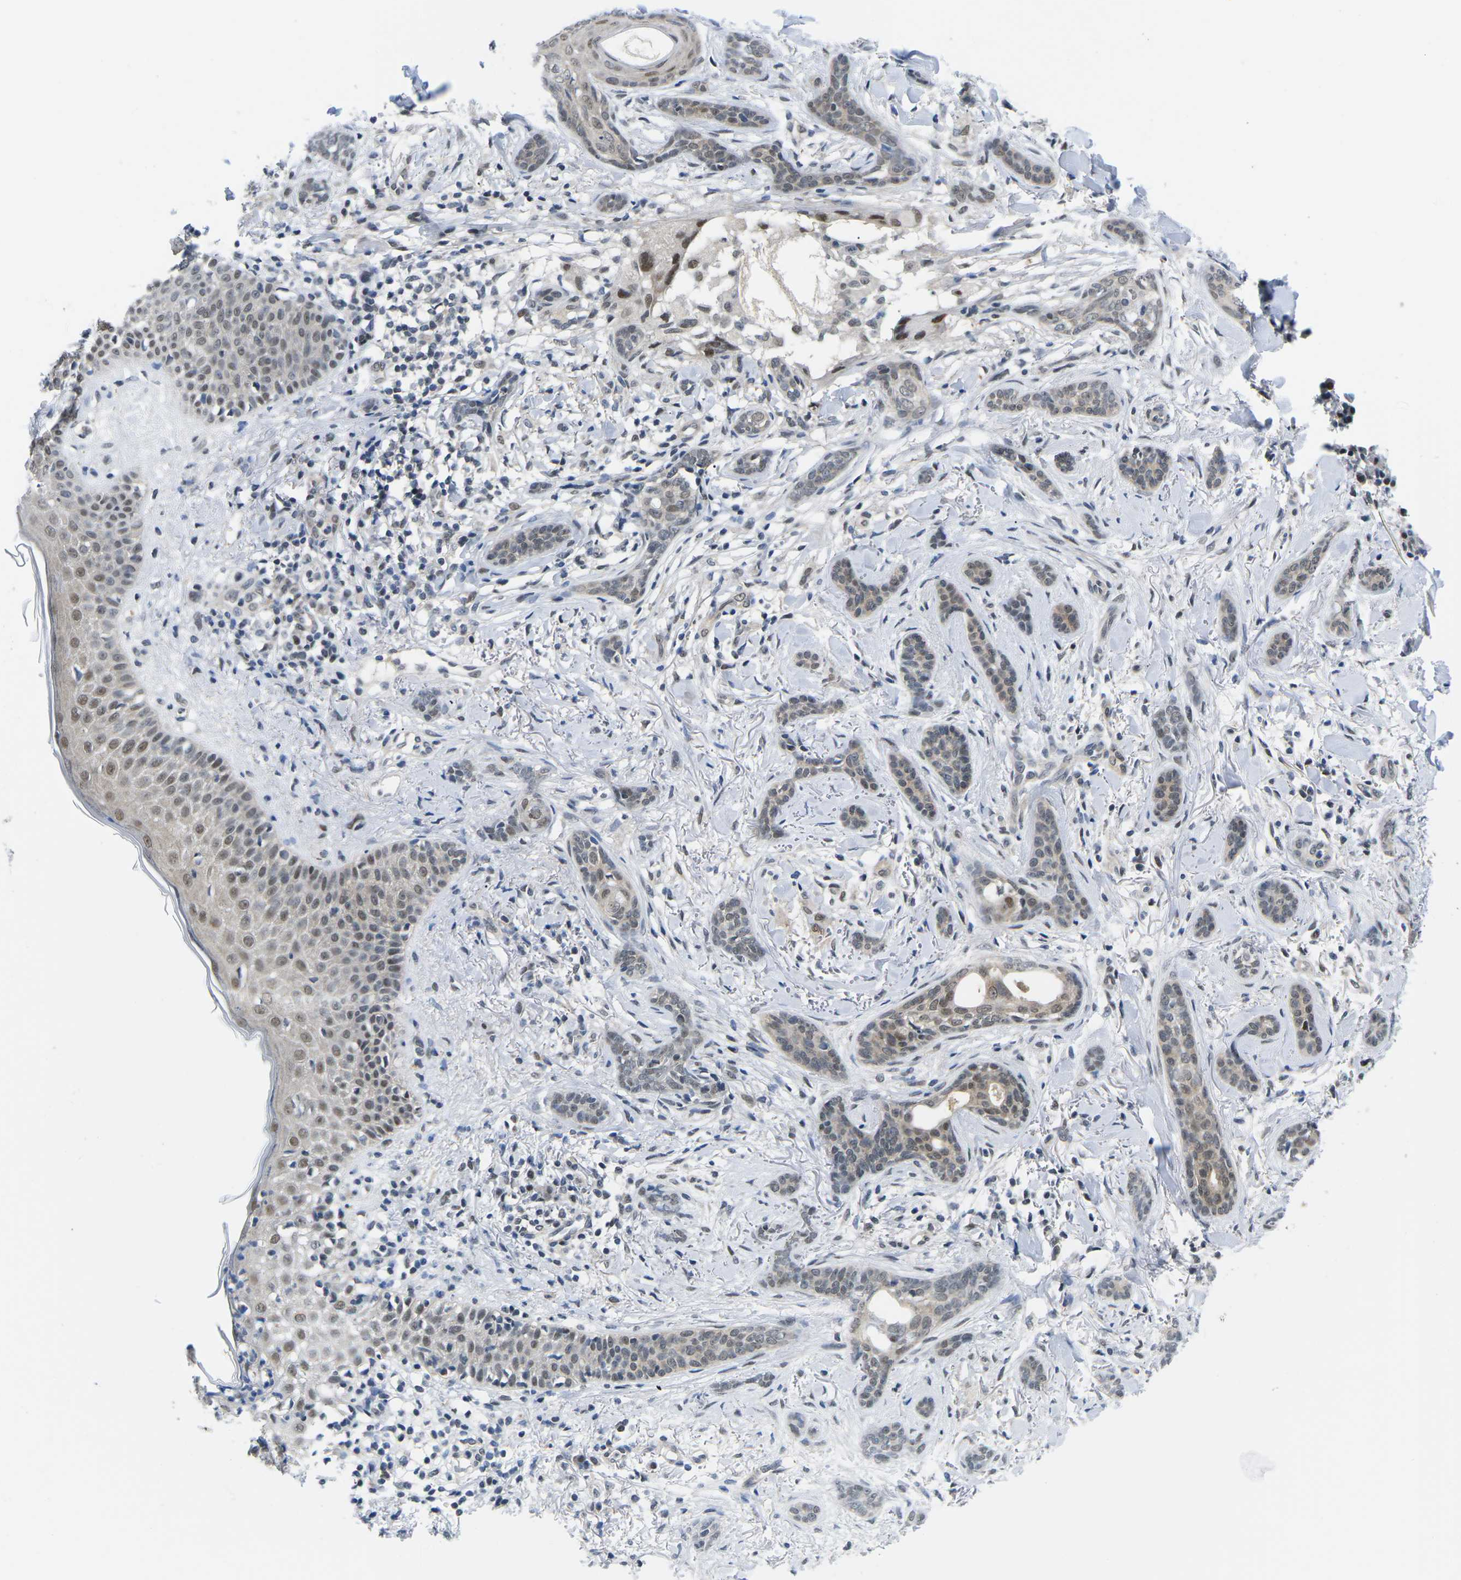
{"staining": {"intensity": "moderate", "quantity": "<25%", "location": "nuclear"}, "tissue": "skin cancer", "cell_type": "Tumor cells", "image_type": "cancer", "snomed": [{"axis": "morphology", "description": "Basal cell carcinoma"}, {"axis": "morphology", "description": "Adnexal tumor, benign"}, {"axis": "topography", "description": "Skin"}], "caption": "Skin cancer stained for a protein (brown) reveals moderate nuclear positive expression in about <25% of tumor cells.", "gene": "UBA7", "patient": {"sex": "female", "age": 42}}